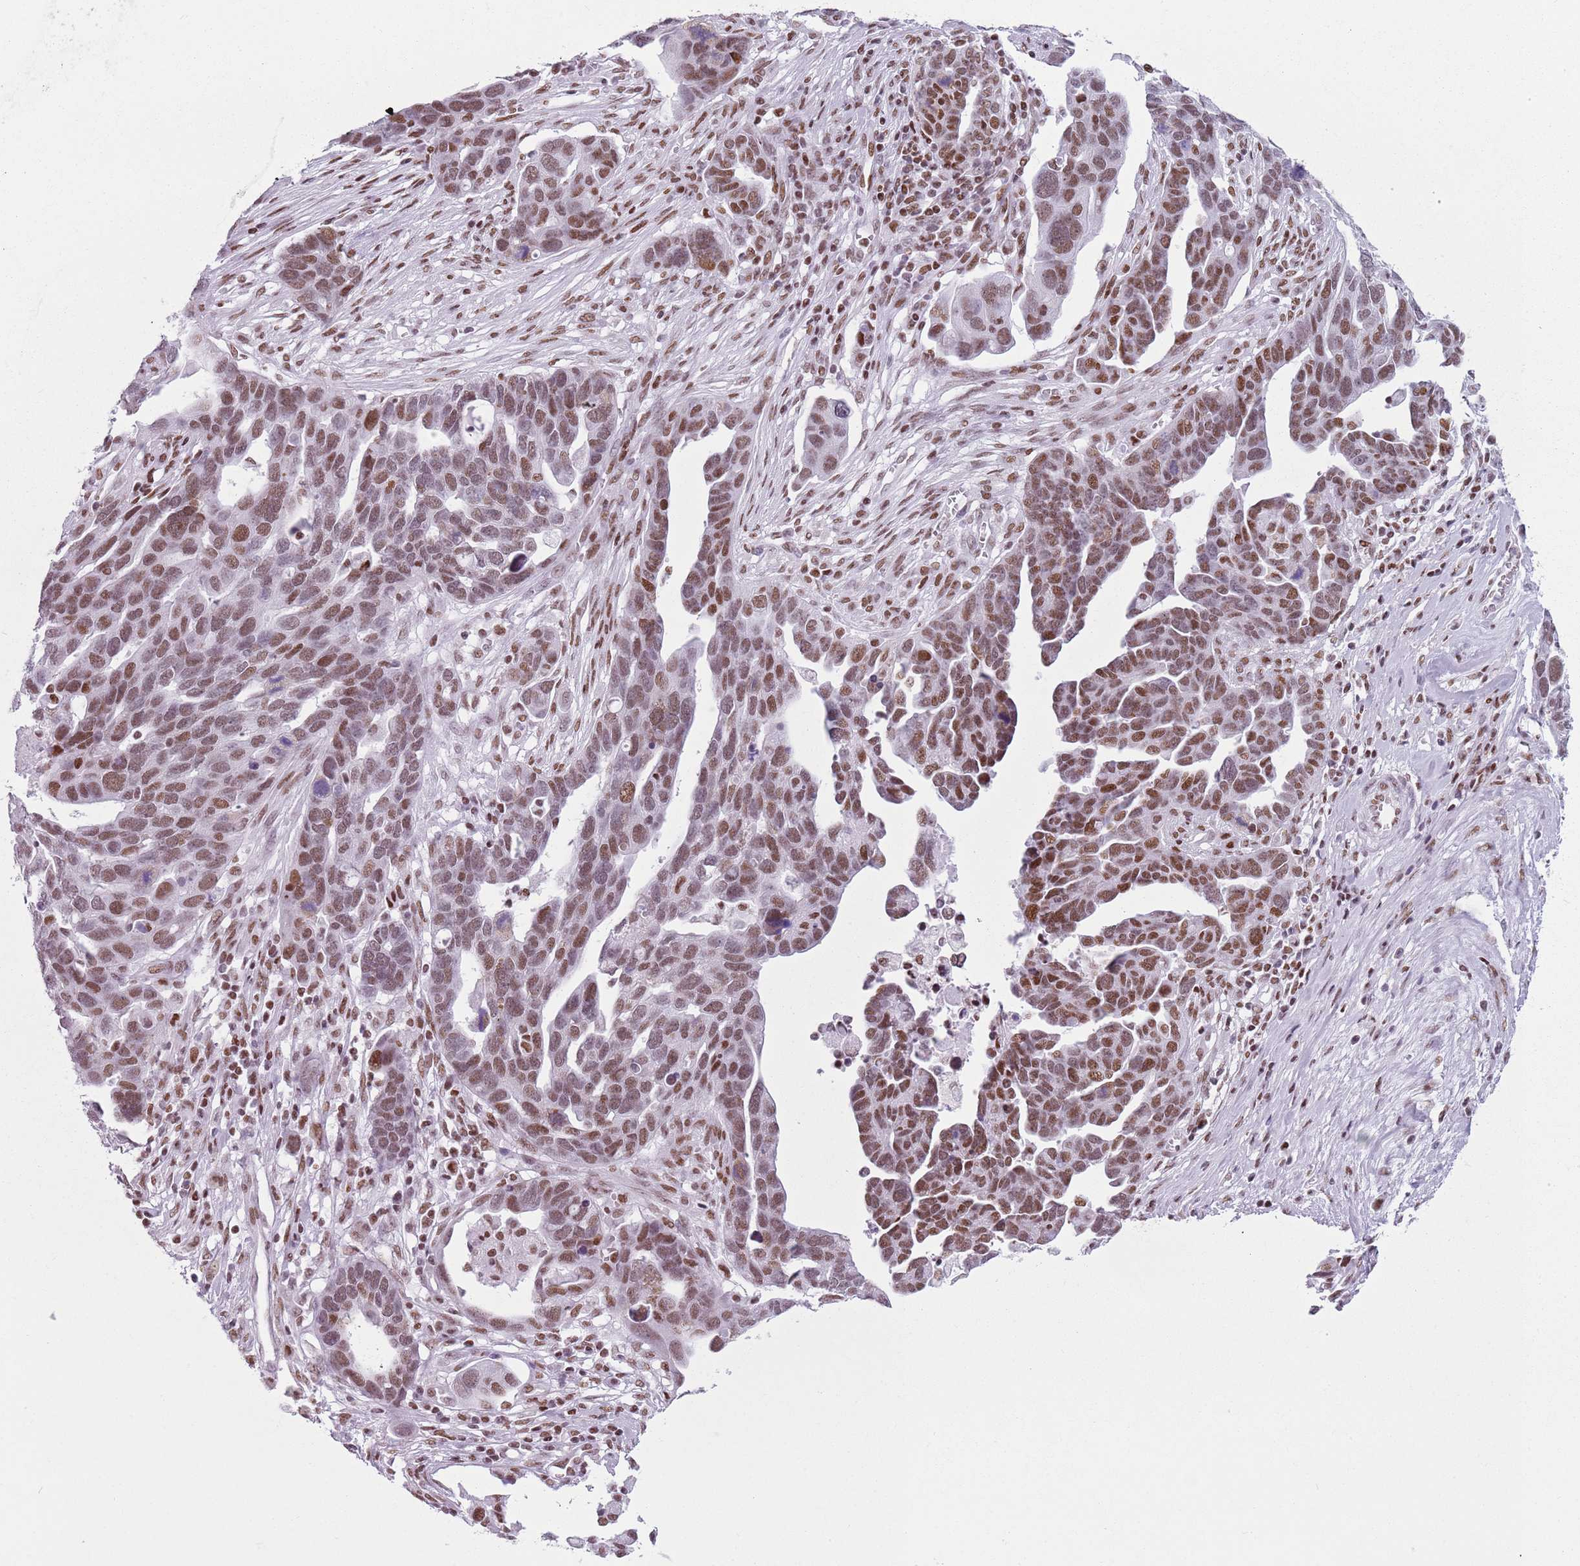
{"staining": {"intensity": "moderate", "quantity": ">75%", "location": "nuclear"}, "tissue": "ovarian cancer", "cell_type": "Tumor cells", "image_type": "cancer", "snomed": [{"axis": "morphology", "description": "Cystadenocarcinoma, serous, NOS"}, {"axis": "topography", "description": "Ovary"}], "caption": "Moderate nuclear expression for a protein is identified in about >75% of tumor cells of ovarian serous cystadenocarcinoma using immunohistochemistry.", "gene": "FAM104B", "patient": {"sex": "female", "age": 54}}